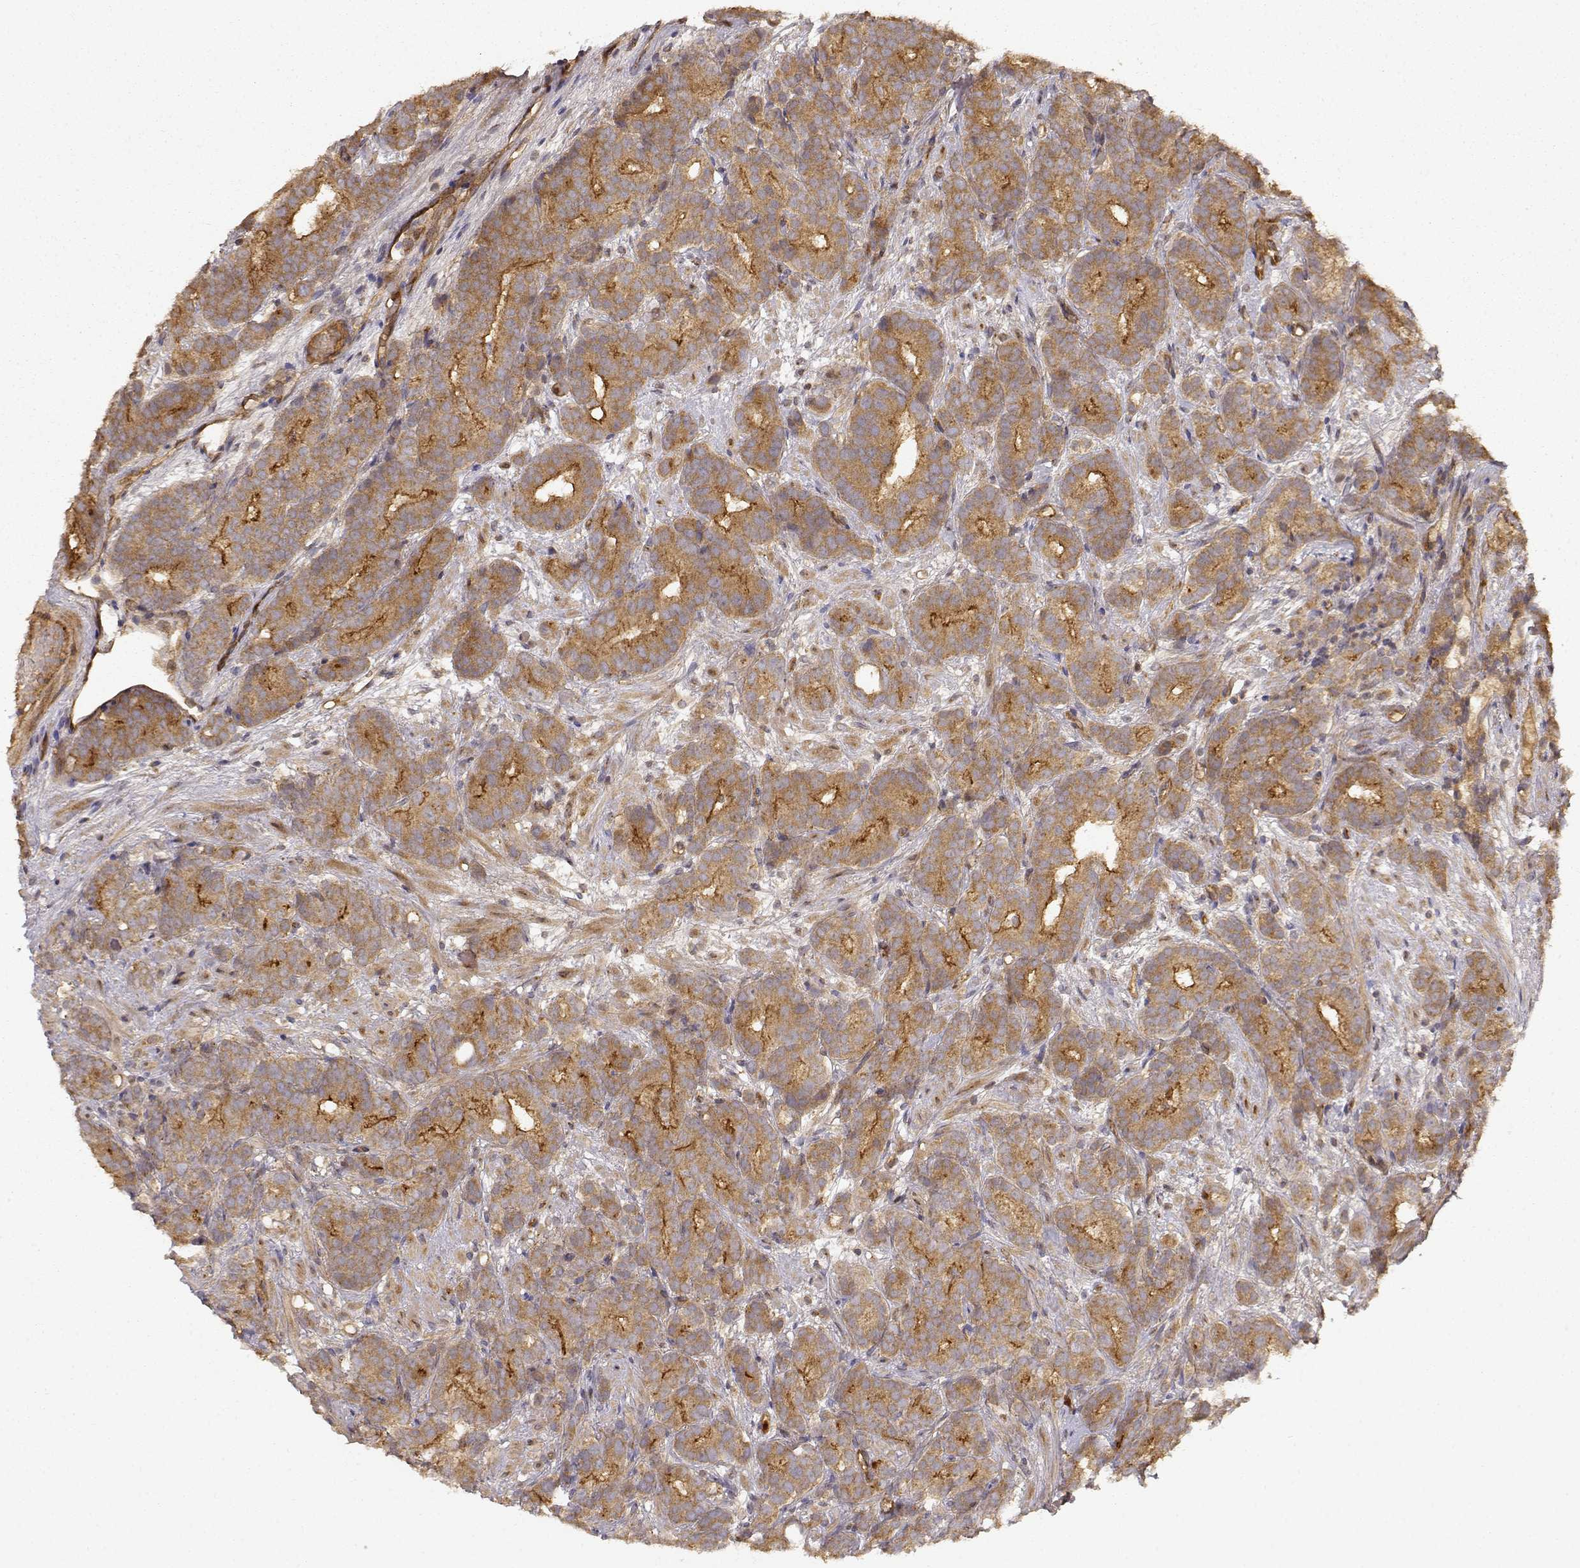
{"staining": {"intensity": "moderate", "quantity": ">75%", "location": "cytoplasmic/membranous"}, "tissue": "prostate cancer", "cell_type": "Tumor cells", "image_type": "cancer", "snomed": [{"axis": "morphology", "description": "Adenocarcinoma, High grade"}, {"axis": "topography", "description": "Prostate"}], "caption": "Adenocarcinoma (high-grade) (prostate) tissue exhibits moderate cytoplasmic/membranous positivity in approximately >75% of tumor cells The staining was performed using DAB (3,3'-diaminobenzidine) to visualize the protein expression in brown, while the nuclei were stained in blue with hematoxylin (Magnification: 20x).", "gene": "CDK5RAP2", "patient": {"sex": "male", "age": 90}}